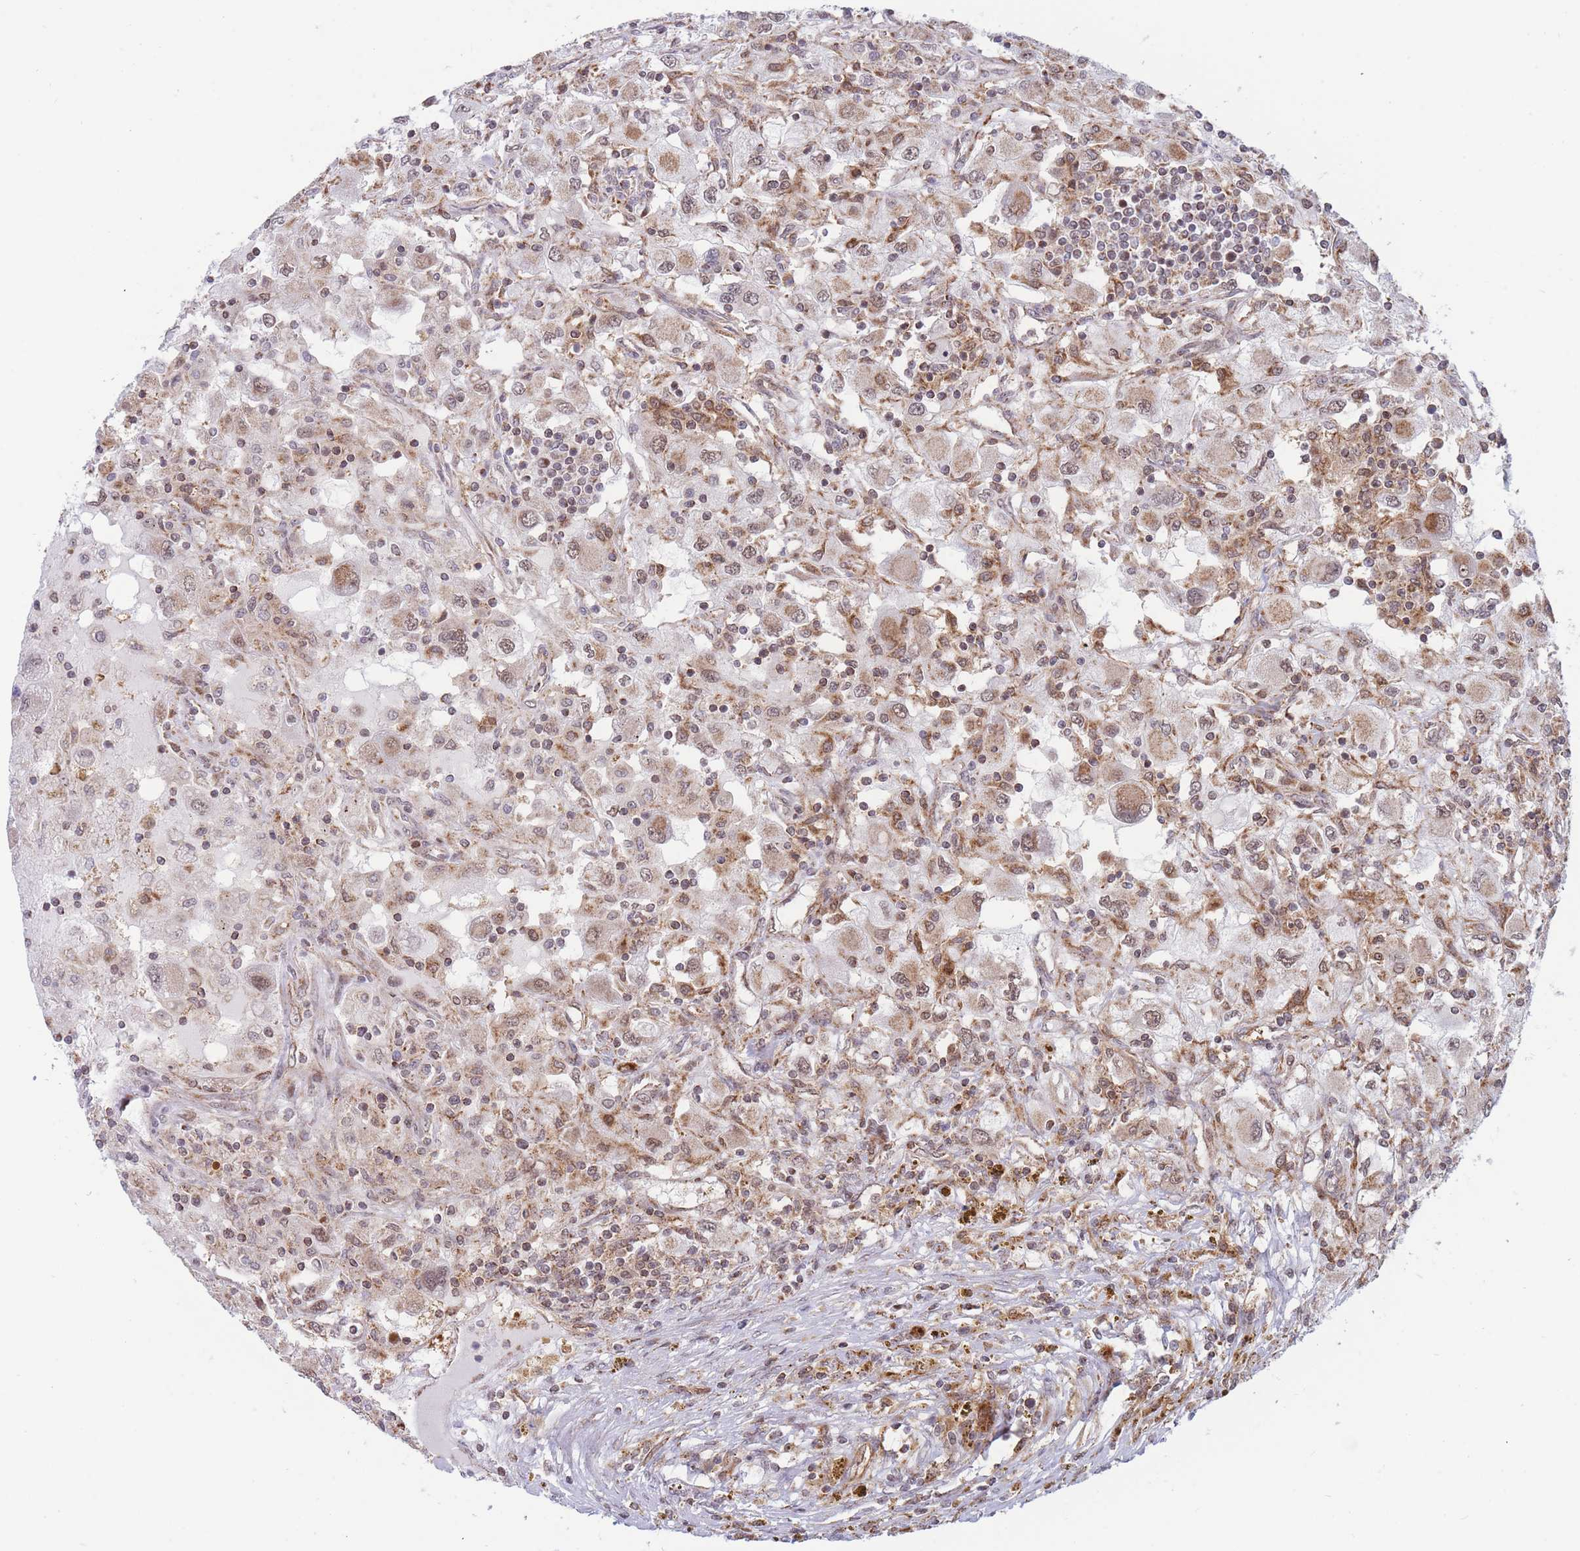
{"staining": {"intensity": "moderate", "quantity": ">75%", "location": "nuclear"}, "tissue": "renal cancer", "cell_type": "Tumor cells", "image_type": "cancer", "snomed": [{"axis": "morphology", "description": "Adenocarcinoma, NOS"}, {"axis": "topography", "description": "Kidney"}], "caption": "Moderate nuclear expression is identified in about >75% of tumor cells in renal adenocarcinoma.", "gene": "BOD1L1", "patient": {"sex": "female", "age": 67}}